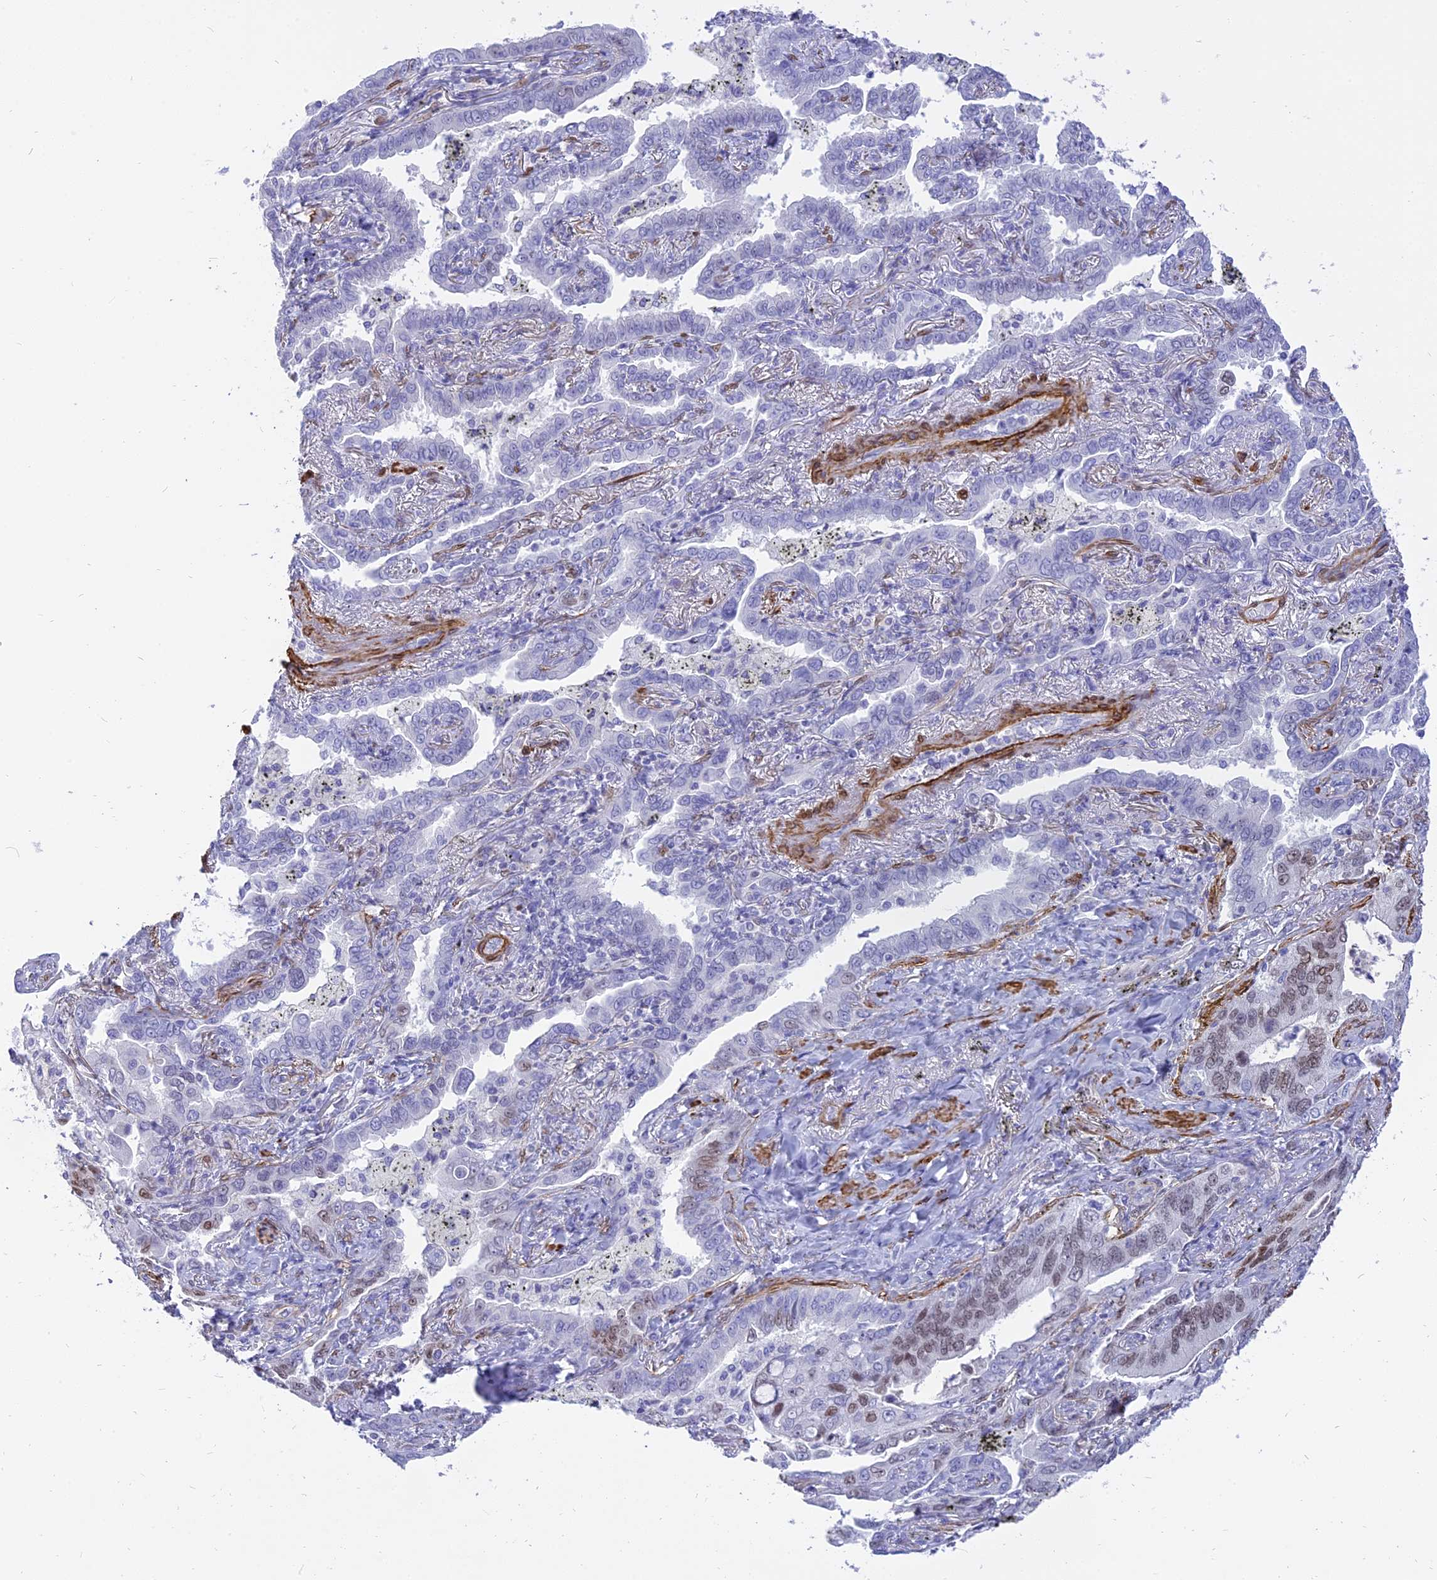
{"staining": {"intensity": "weak", "quantity": "<25%", "location": "nuclear"}, "tissue": "lung cancer", "cell_type": "Tumor cells", "image_type": "cancer", "snomed": [{"axis": "morphology", "description": "Adenocarcinoma, NOS"}, {"axis": "topography", "description": "Lung"}], "caption": "High power microscopy micrograph of an immunohistochemistry (IHC) photomicrograph of lung adenocarcinoma, revealing no significant expression in tumor cells.", "gene": "CENPV", "patient": {"sex": "male", "age": 67}}